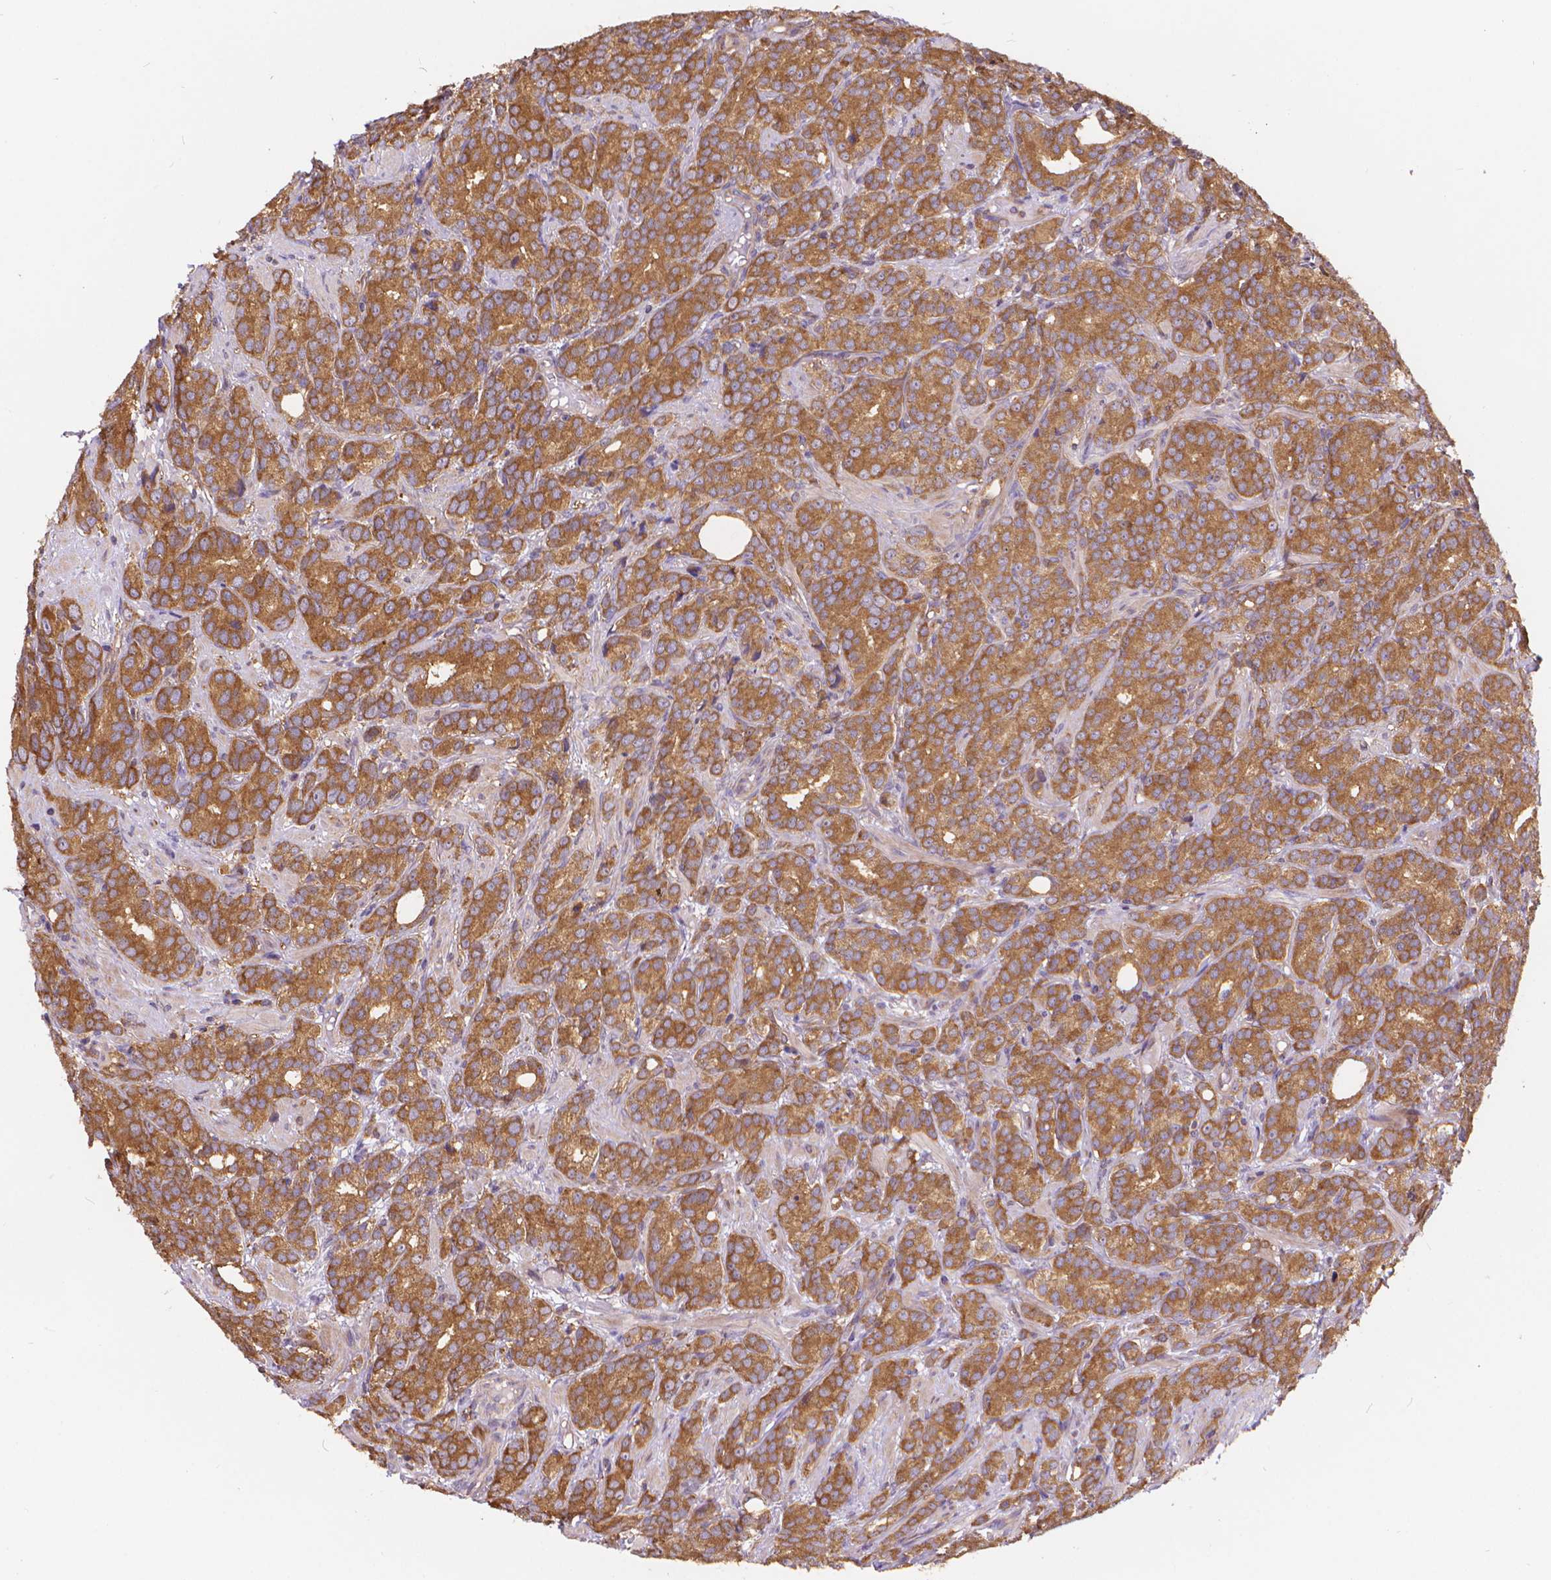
{"staining": {"intensity": "moderate", "quantity": ">75%", "location": "cytoplasmic/membranous"}, "tissue": "prostate cancer", "cell_type": "Tumor cells", "image_type": "cancer", "snomed": [{"axis": "morphology", "description": "Adenocarcinoma, High grade"}, {"axis": "topography", "description": "Prostate"}], "caption": "A brown stain shows moderate cytoplasmic/membranous positivity of a protein in human prostate cancer tumor cells.", "gene": "ARAP1", "patient": {"sex": "male", "age": 90}}